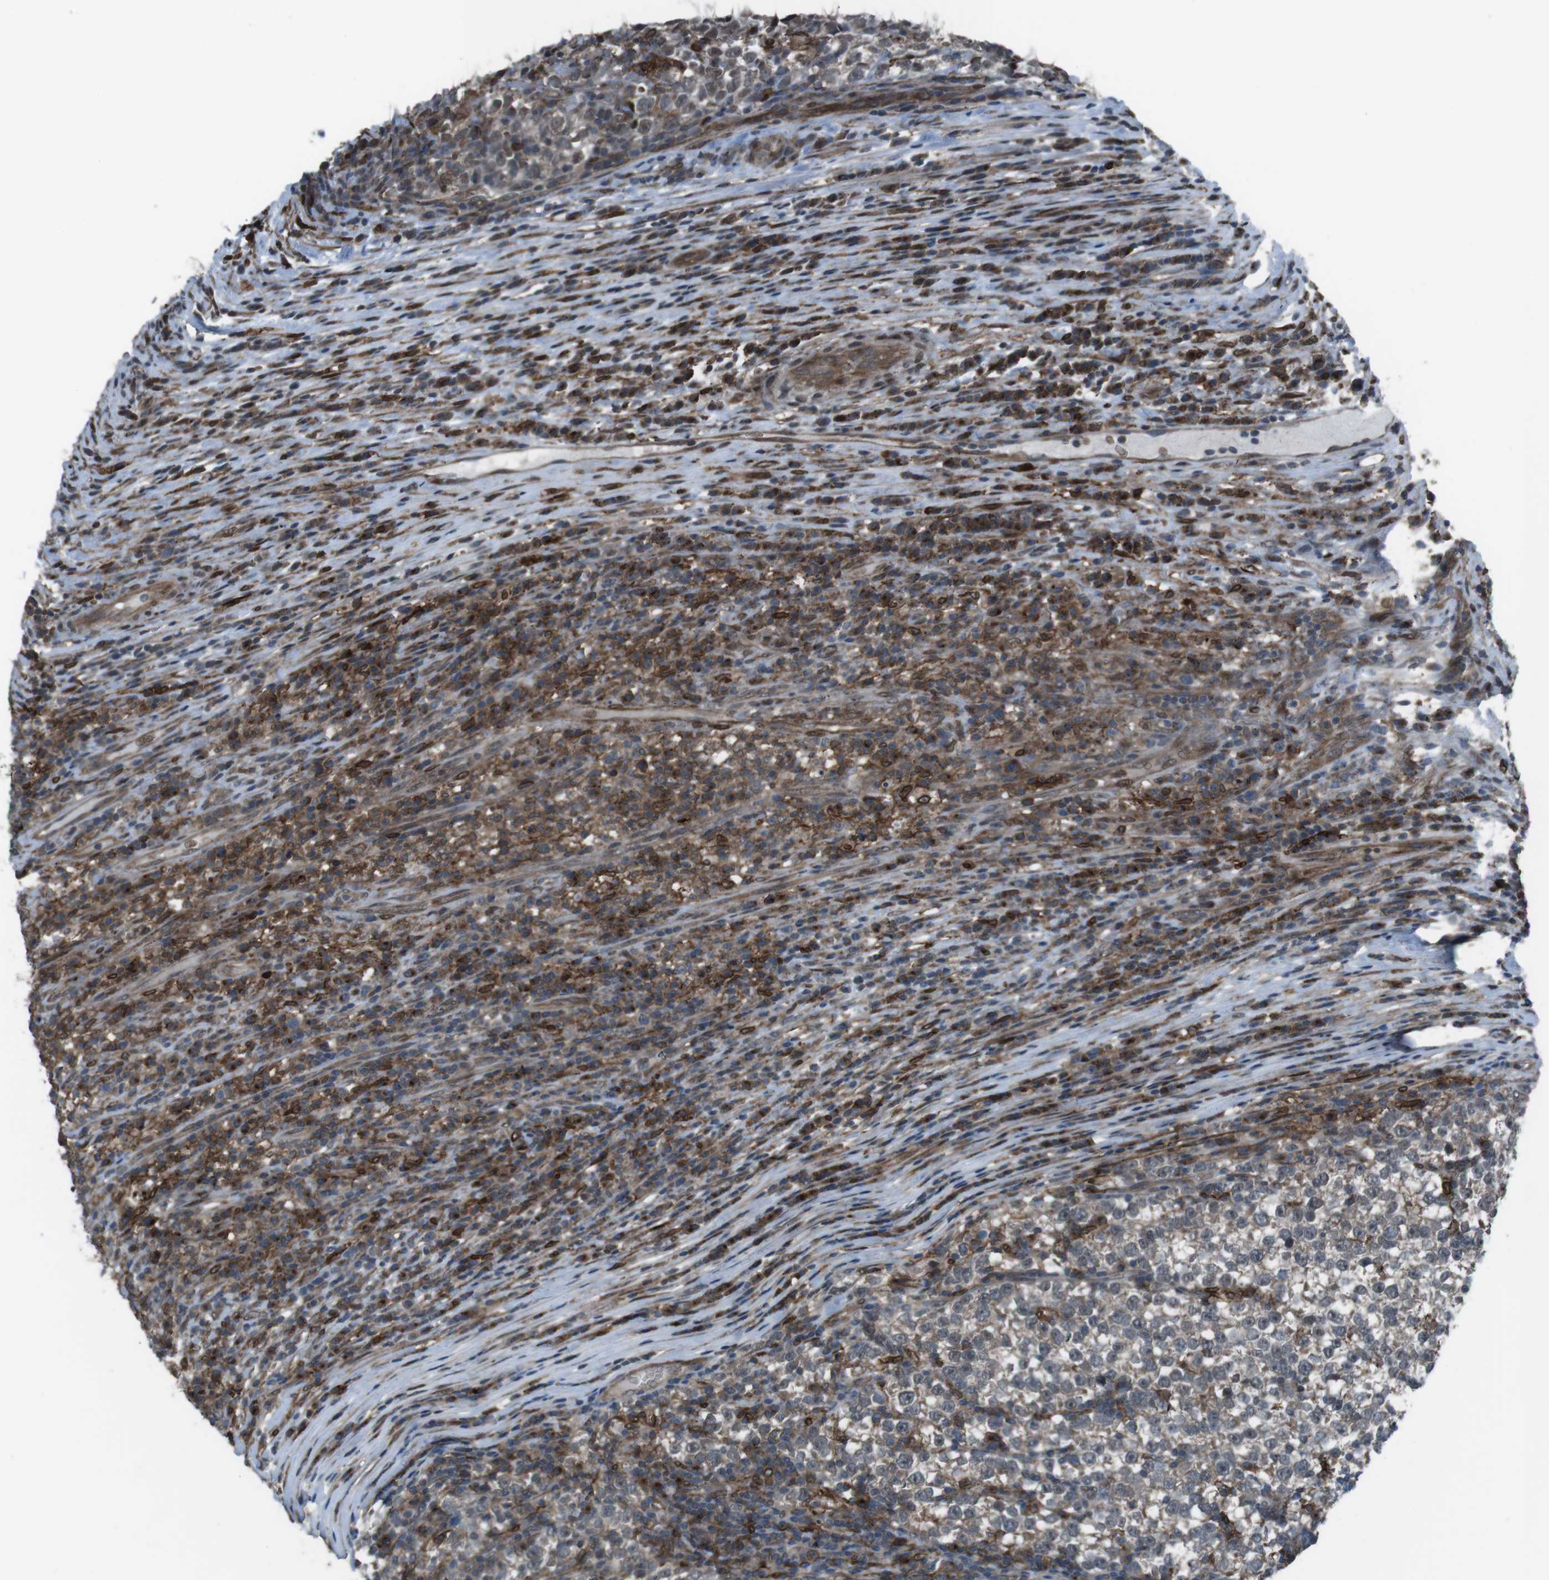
{"staining": {"intensity": "moderate", "quantity": ">75%", "location": "cytoplasmic/membranous"}, "tissue": "testis cancer", "cell_type": "Tumor cells", "image_type": "cancer", "snomed": [{"axis": "morphology", "description": "Normal tissue, NOS"}, {"axis": "morphology", "description": "Seminoma, NOS"}, {"axis": "topography", "description": "Testis"}], "caption": "This micrograph demonstrates seminoma (testis) stained with immunohistochemistry to label a protein in brown. The cytoplasmic/membranous of tumor cells show moderate positivity for the protein. Nuclei are counter-stained blue.", "gene": "GDF10", "patient": {"sex": "male", "age": 43}}